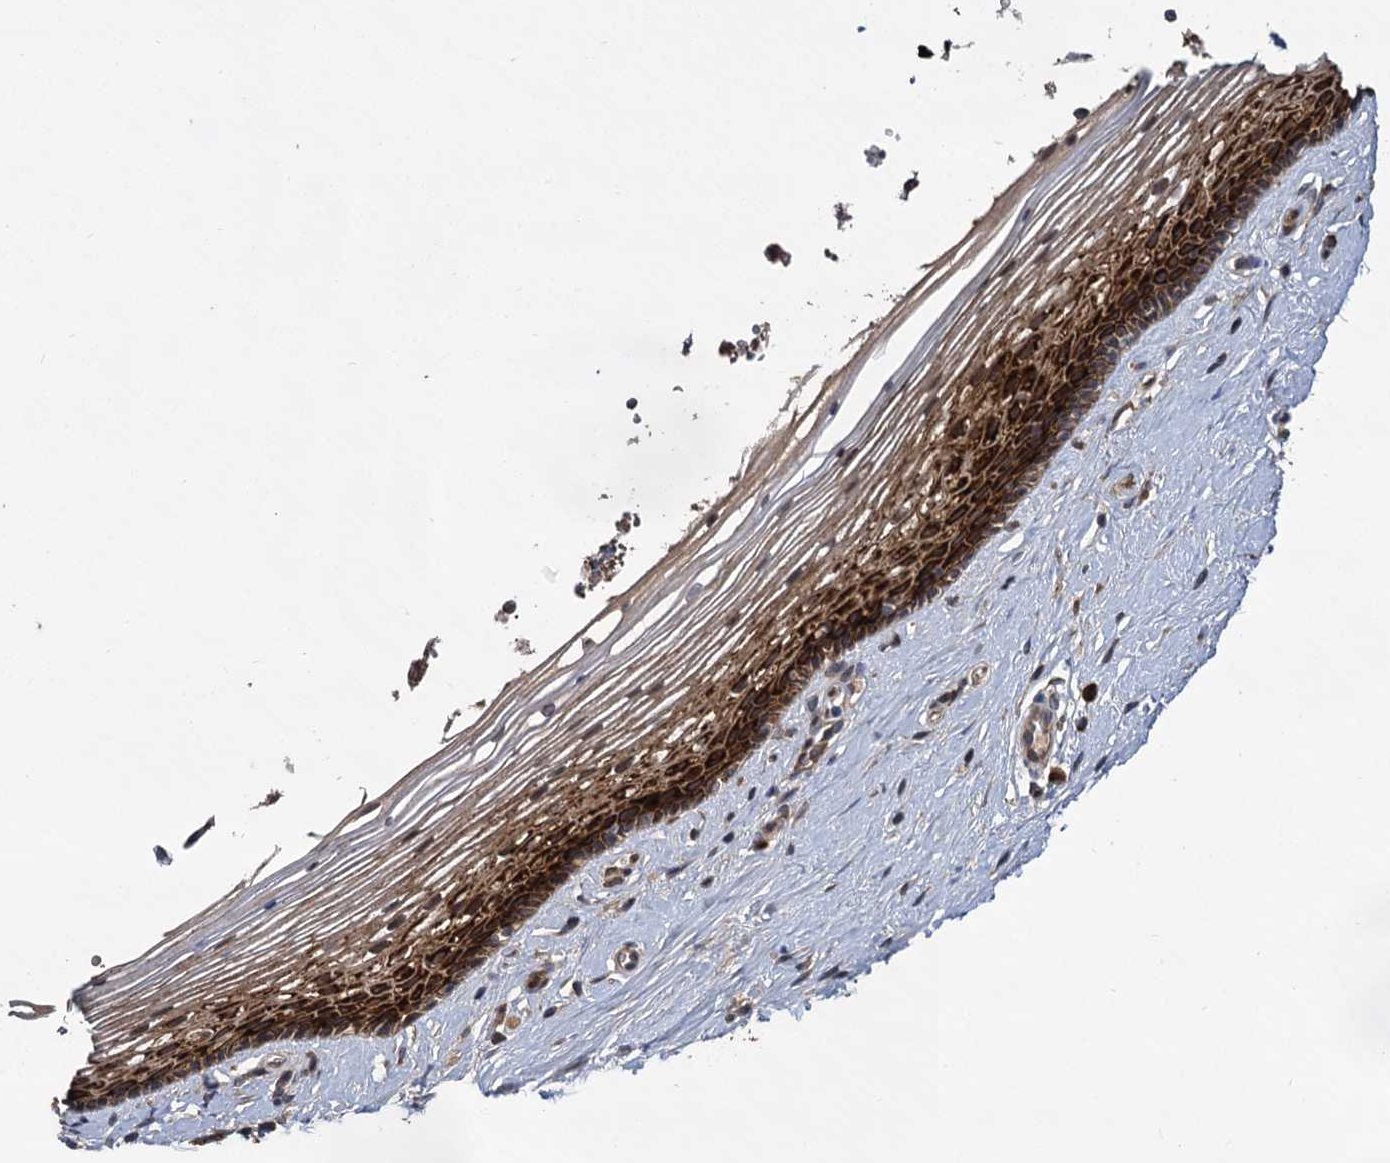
{"staining": {"intensity": "strong", "quantity": ">75%", "location": "cytoplasmic/membranous"}, "tissue": "vagina", "cell_type": "Squamous epithelial cells", "image_type": "normal", "snomed": [{"axis": "morphology", "description": "Normal tissue, NOS"}, {"axis": "topography", "description": "Vagina"}], "caption": "Immunohistochemistry (DAB (3,3'-diaminobenzidine)) staining of unremarkable vagina shows strong cytoplasmic/membranous protein positivity in about >75% of squamous epithelial cells.", "gene": "INPPL1", "patient": {"sex": "female", "age": 46}}